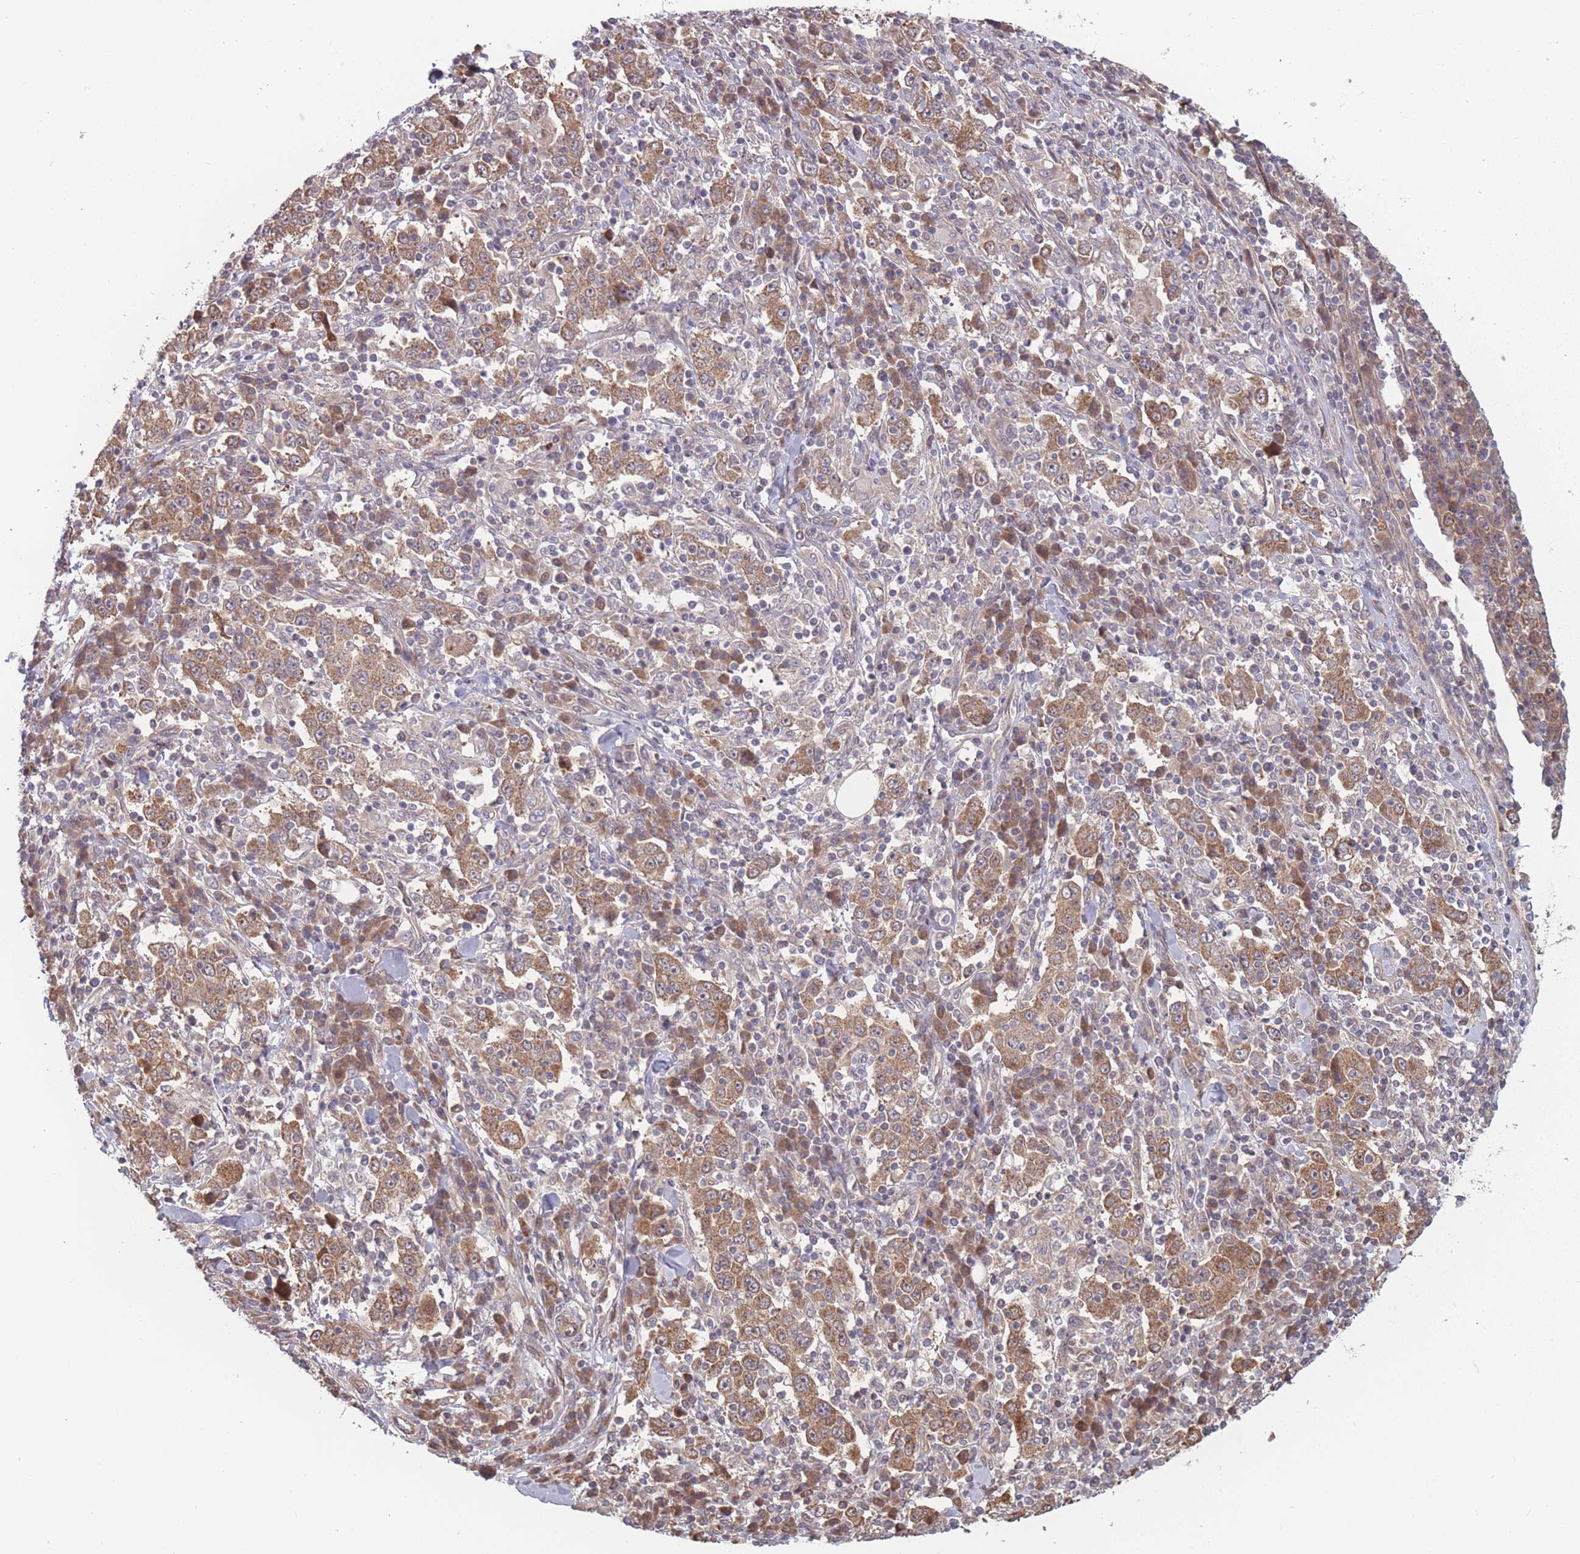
{"staining": {"intensity": "moderate", "quantity": ">75%", "location": "cytoplasmic/membranous"}, "tissue": "stomach cancer", "cell_type": "Tumor cells", "image_type": "cancer", "snomed": [{"axis": "morphology", "description": "Normal tissue, NOS"}, {"axis": "morphology", "description": "Adenocarcinoma, NOS"}, {"axis": "topography", "description": "Stomach, upper"}, {"axis": "topography", "description": "Stomach"}], "caption": "About >75% of tumor cells in adenocarcinoma (stomach) display moderate cytoplasmic/membranous protein positivity as visualized by brown immunohistochemical staining.", "gene": "RPS18", "patient": {"sex": "male", "age": 59}}